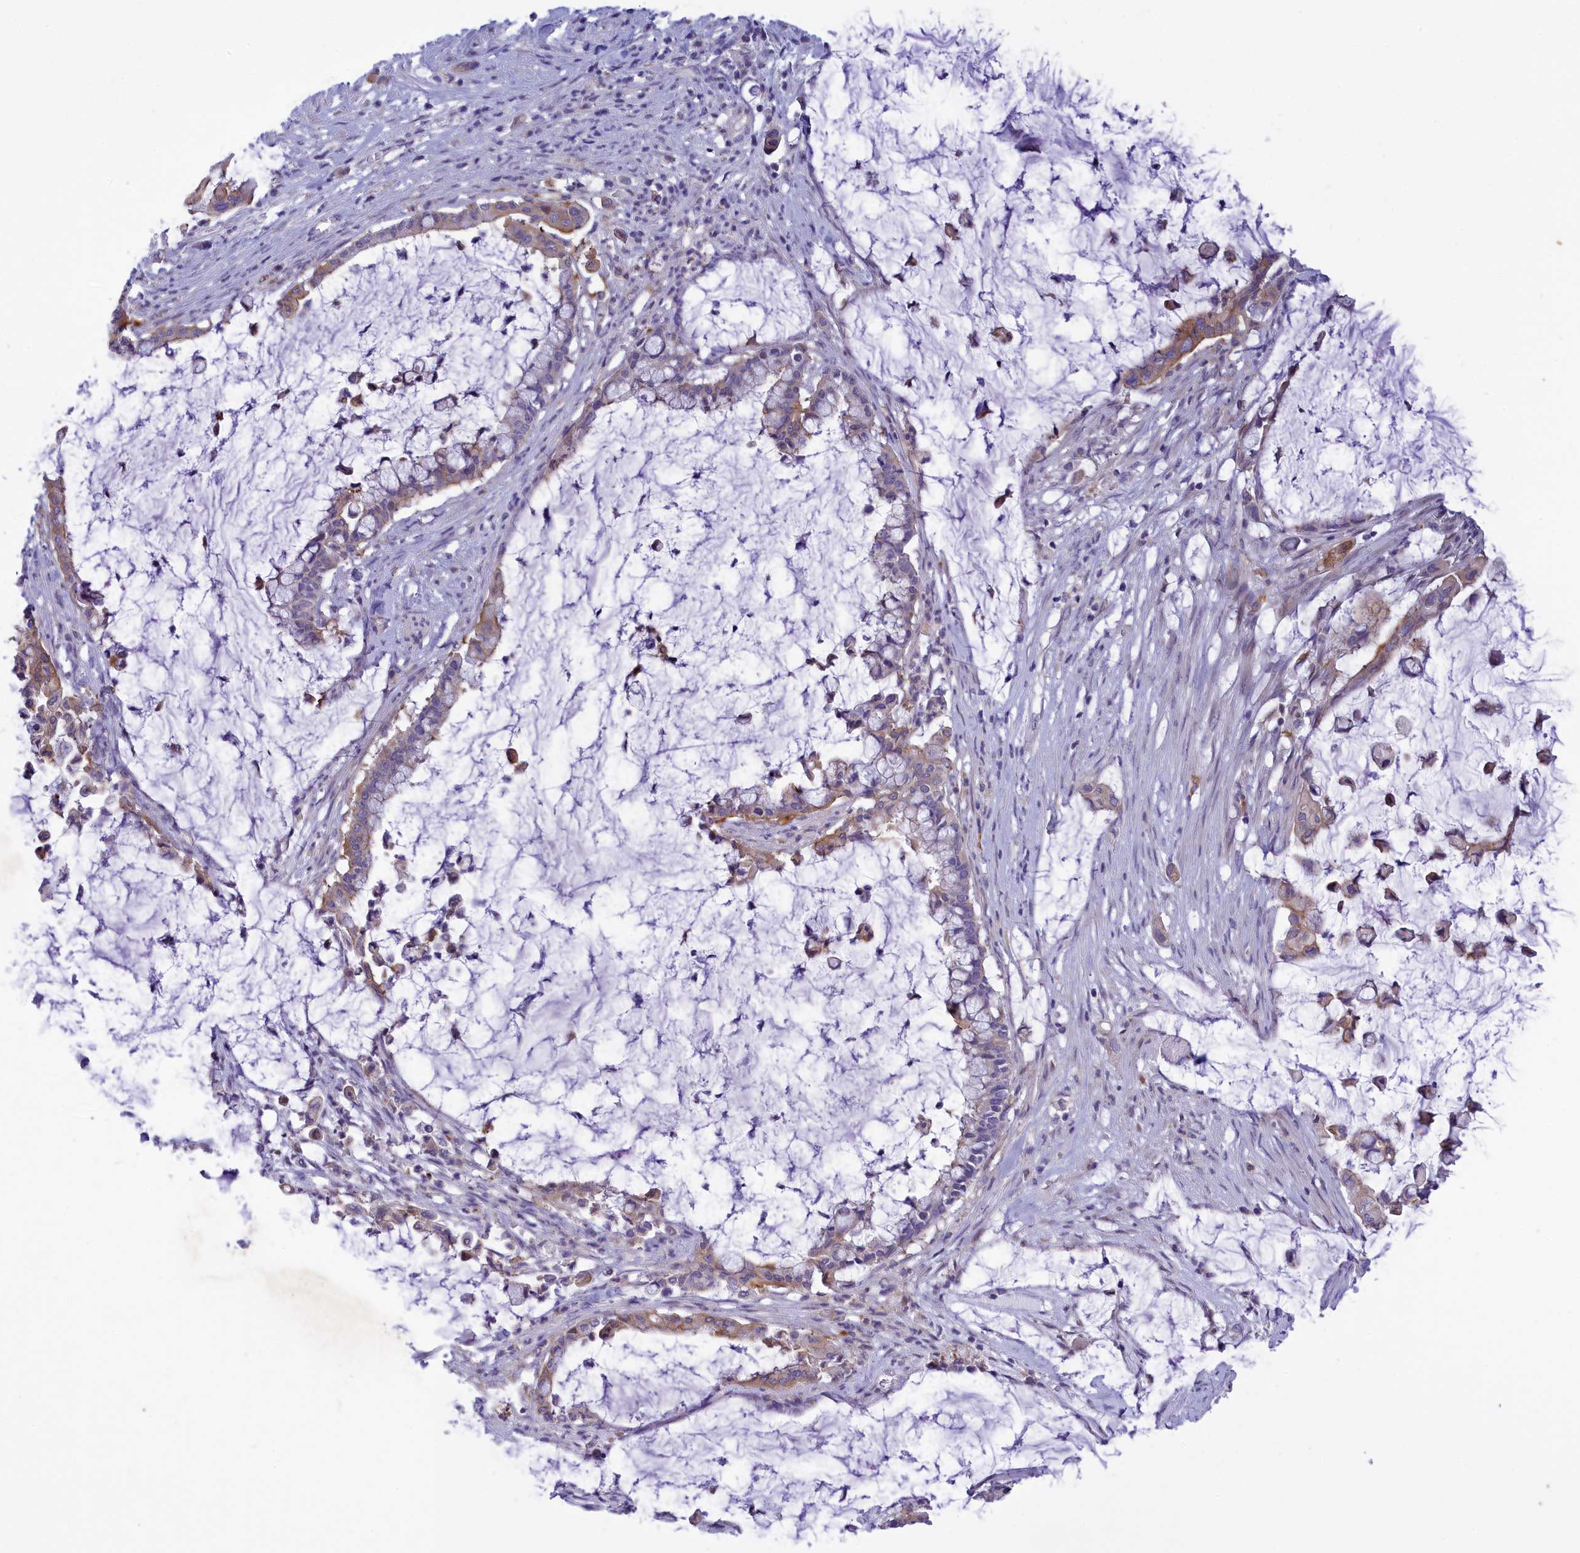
{"staining": {"intensity": "moderate", "quantity": "<25%", "location": "cytoplasmic/membranous"}, "tissue": "pancreatic cancer", "cell_type": "Tumor cells", "image_type": "cancer", "snomed": [{"axis": "morphology", "description": "Adenocarcinoma, NOS"}, {"axis": "topography", "description": "Pancreas"}], "caption": "This micrograph exhibits pancreatic cancer stained with immunohistochemistry (IHC) to label a protein in brown. The cytoplasmic/membranous of tumor cells show moderate positivity for the protein. Nuclei are counter-stained blue.", "gene": "CORO2A", "patient": {"sex": "male", "age": 41}}